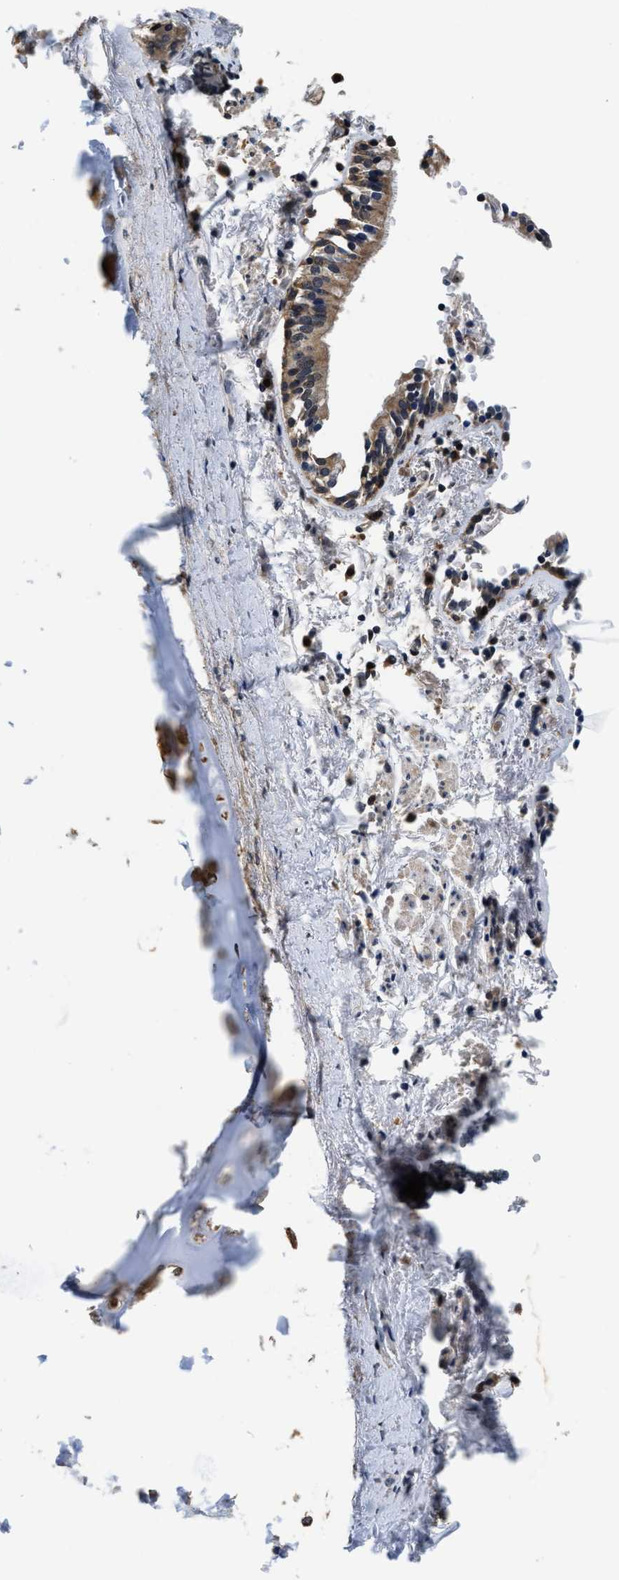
{"staining": {"intensity": "moderate", "quantity": ">75%", "location": "cytoplasmic/membranous"}, "tissue": "adipose tissue", "cell_type": "Adipocytes", "image_type": "normal", "snomed": [{"axis": "morphology", "description": "Normal tissue, NOS"}, {"axis": "topography", "description": "Cartilage tissue"}, {"axis": "topography", "description": "Lung"}], "caption": "This histopathology image displays immunohistochemistry staining of normal human adipose tissue, with medium moderate cytoplasmic/membranous staining in about >75% of adipocytes.", "gene": "PHPT1", "patient": {"sex": "female", "age": 77}}